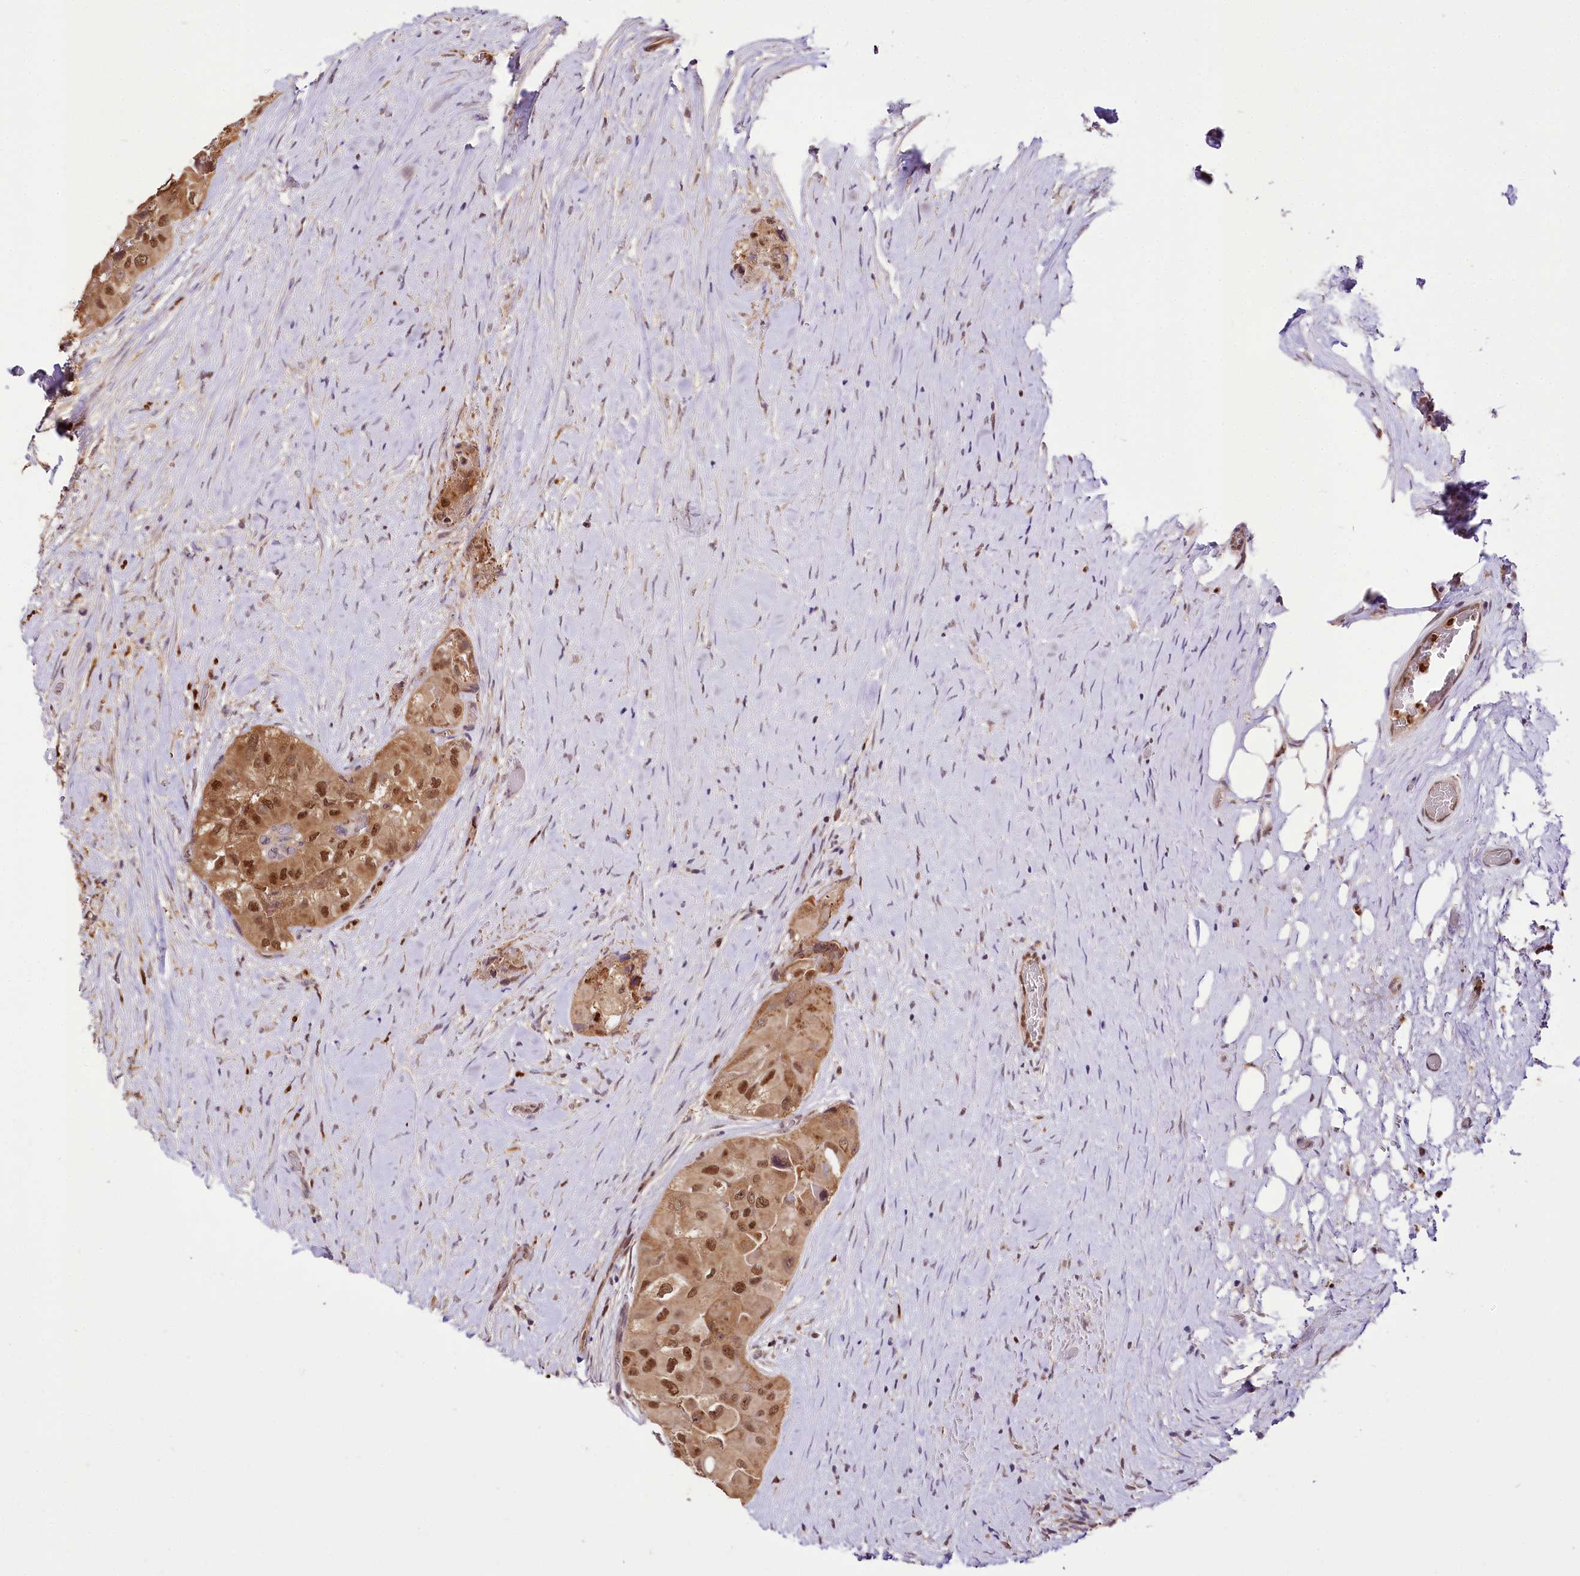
{"staining": {"intensity": "moderate", "quantity": ">75%", "location": "cytoplasmic/membranous,nuclear"}, "tissue": "thyroid cancer", "cell_type": "Tumor cells", "image_type": "cancer", "snomed": [{"axis": "morphology", "description": "Papillary adenocarcinoma, NOS"}, {"axis": "topography", "description": "Thyroid gland"}], "caption": "Thyroid papillary adenocarcinoma tissue exhibits moderate cytoplasmic/membranous and nuclear staining in approximately >75% of tumor cells", "gene": "GNL3L", "patient": {"sex": "female", "age": 59}}